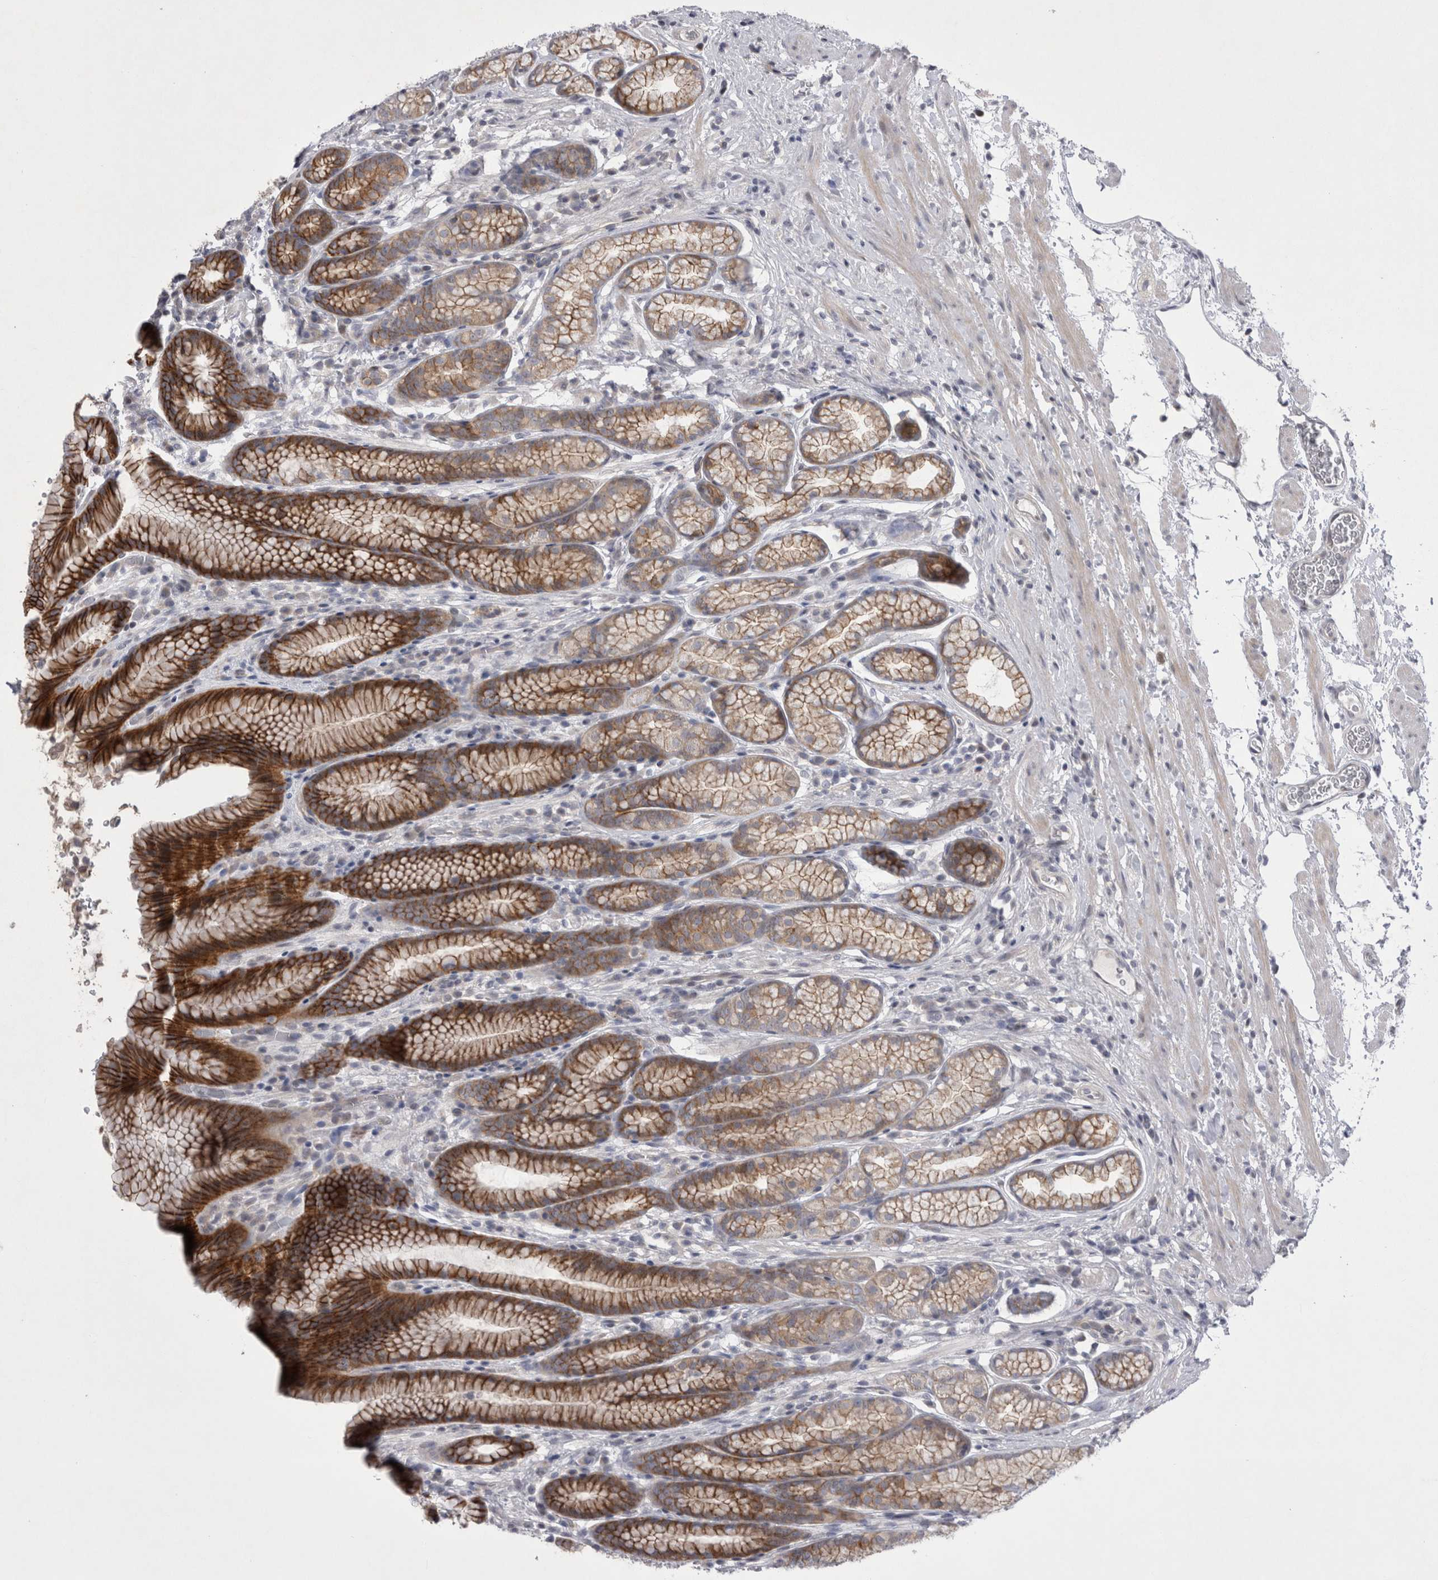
{"staining": {"intensity": "strong", "quantity": "25%-75%", "location": "cytoplasmic/membranous"}, "tissue": "stomach", "cell_type": "Glandular cells", "image_type": "normal", "snomed": [{"axis": "morphology", "description": "Normal tissue, NOS"}, {"axis": "topography", "description": "Stomach"}], "caption": "An image of stomach stained for a protein shows strong cytoplasmic/membranous brown staining in glandular cells. The protein of interest is stained brown, and the nuclei are stained in blue (DAB IHC with brightfield microscopy, high magnification).", "gene": "NENF", "patient": {"sex": "male", "age": 42}}